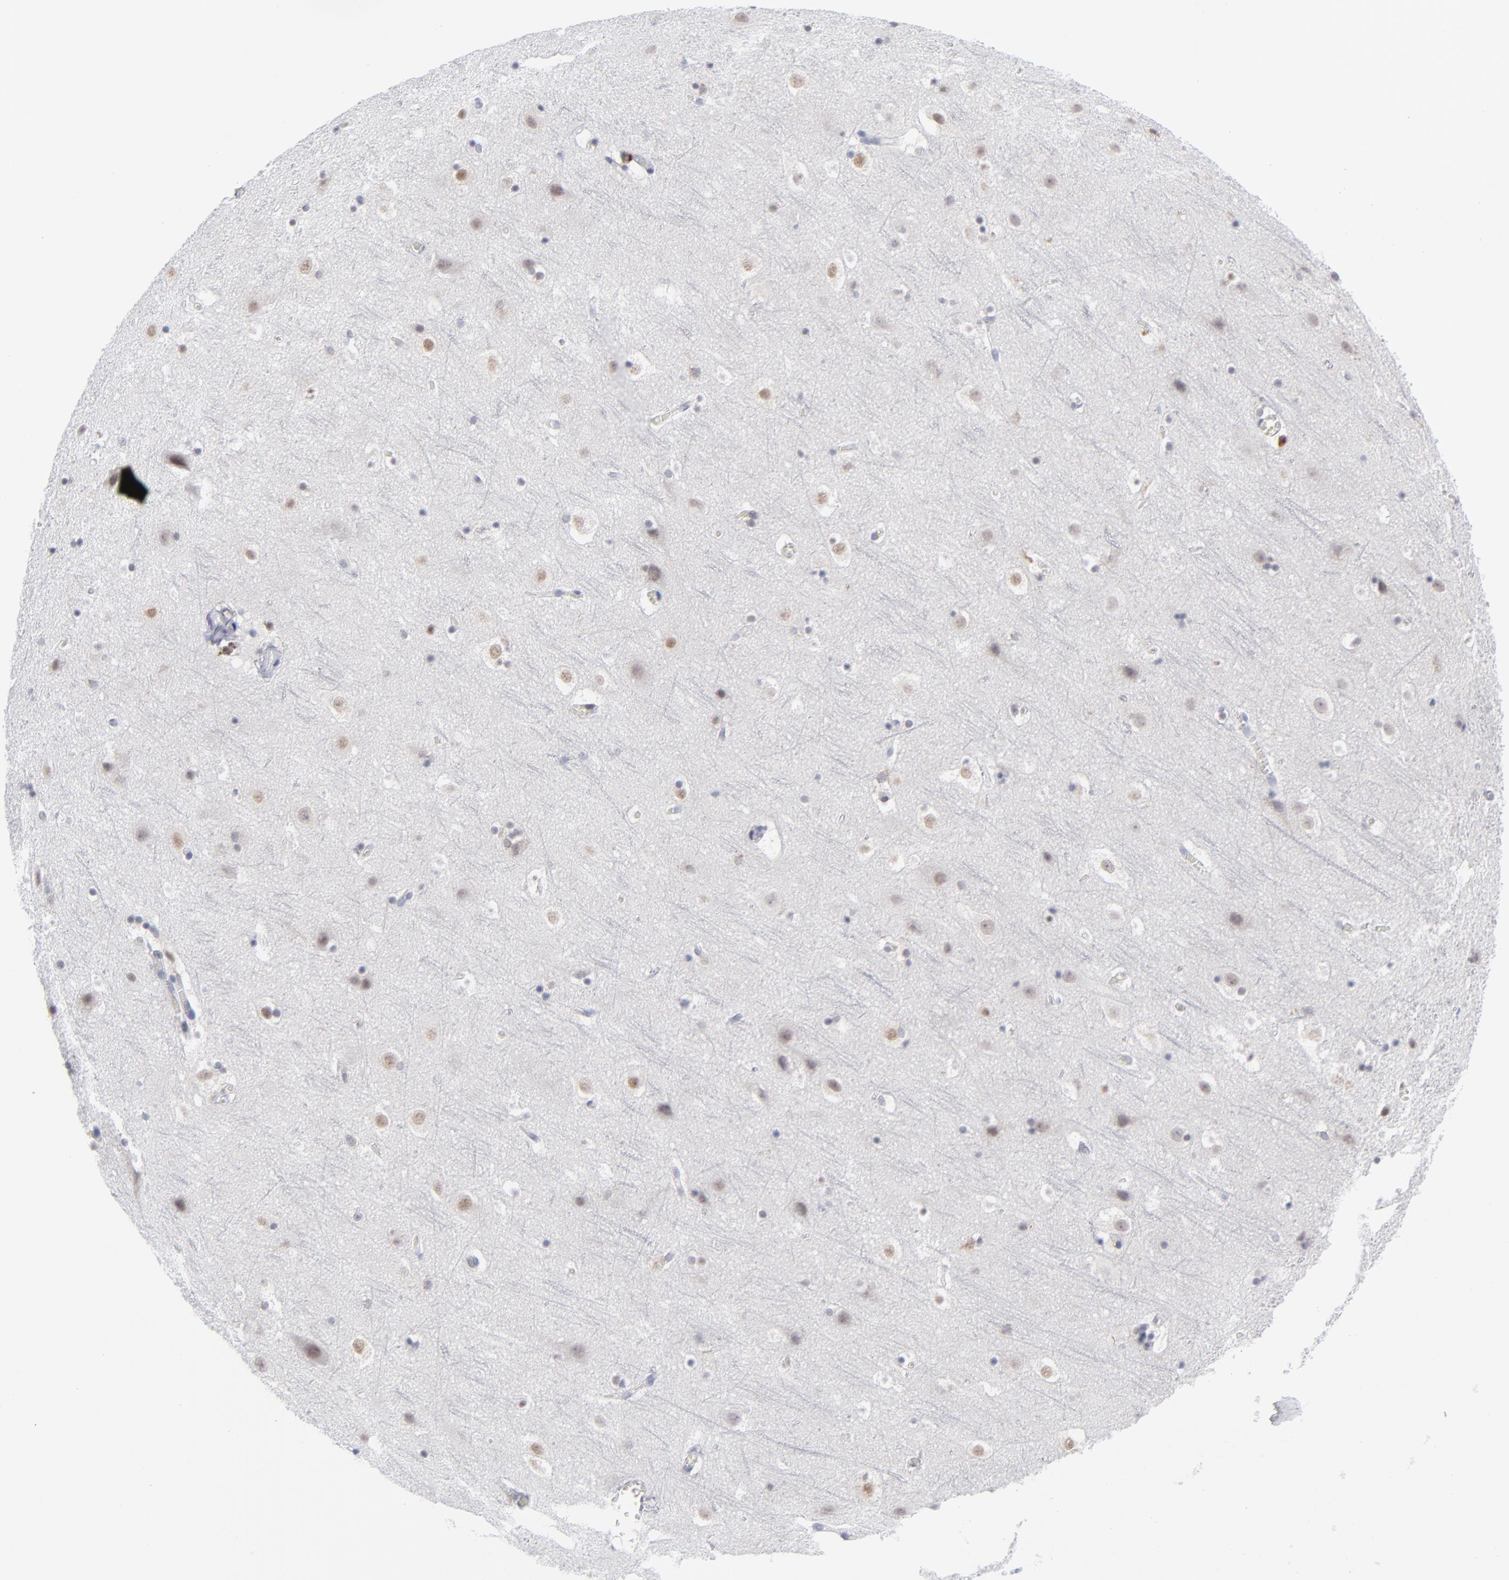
{"staining": {"intensity": "weak", "quantity": "25%-75%", "location": "cytoplasmic/membranous"}, "tissue": "cerebral cortex", "cell_type": "Endothelial cells", "image_type": "normal", "snomed": [{"axis": "morphology", "description": "Normal tissue, NOS"}, {"axis": "topography", "description": "Cerebral cortex"}], "caption": "IHC (DAB (3,3'-diaminobenzidine)) staining of unremarkable human cerebral cortex exhibits weak cytoplasmic/membranous protein expression in approximately 25%-75% of endothelial cells.", "gene": "CCR2", "patient": {"sex": "male", "age": 45}}